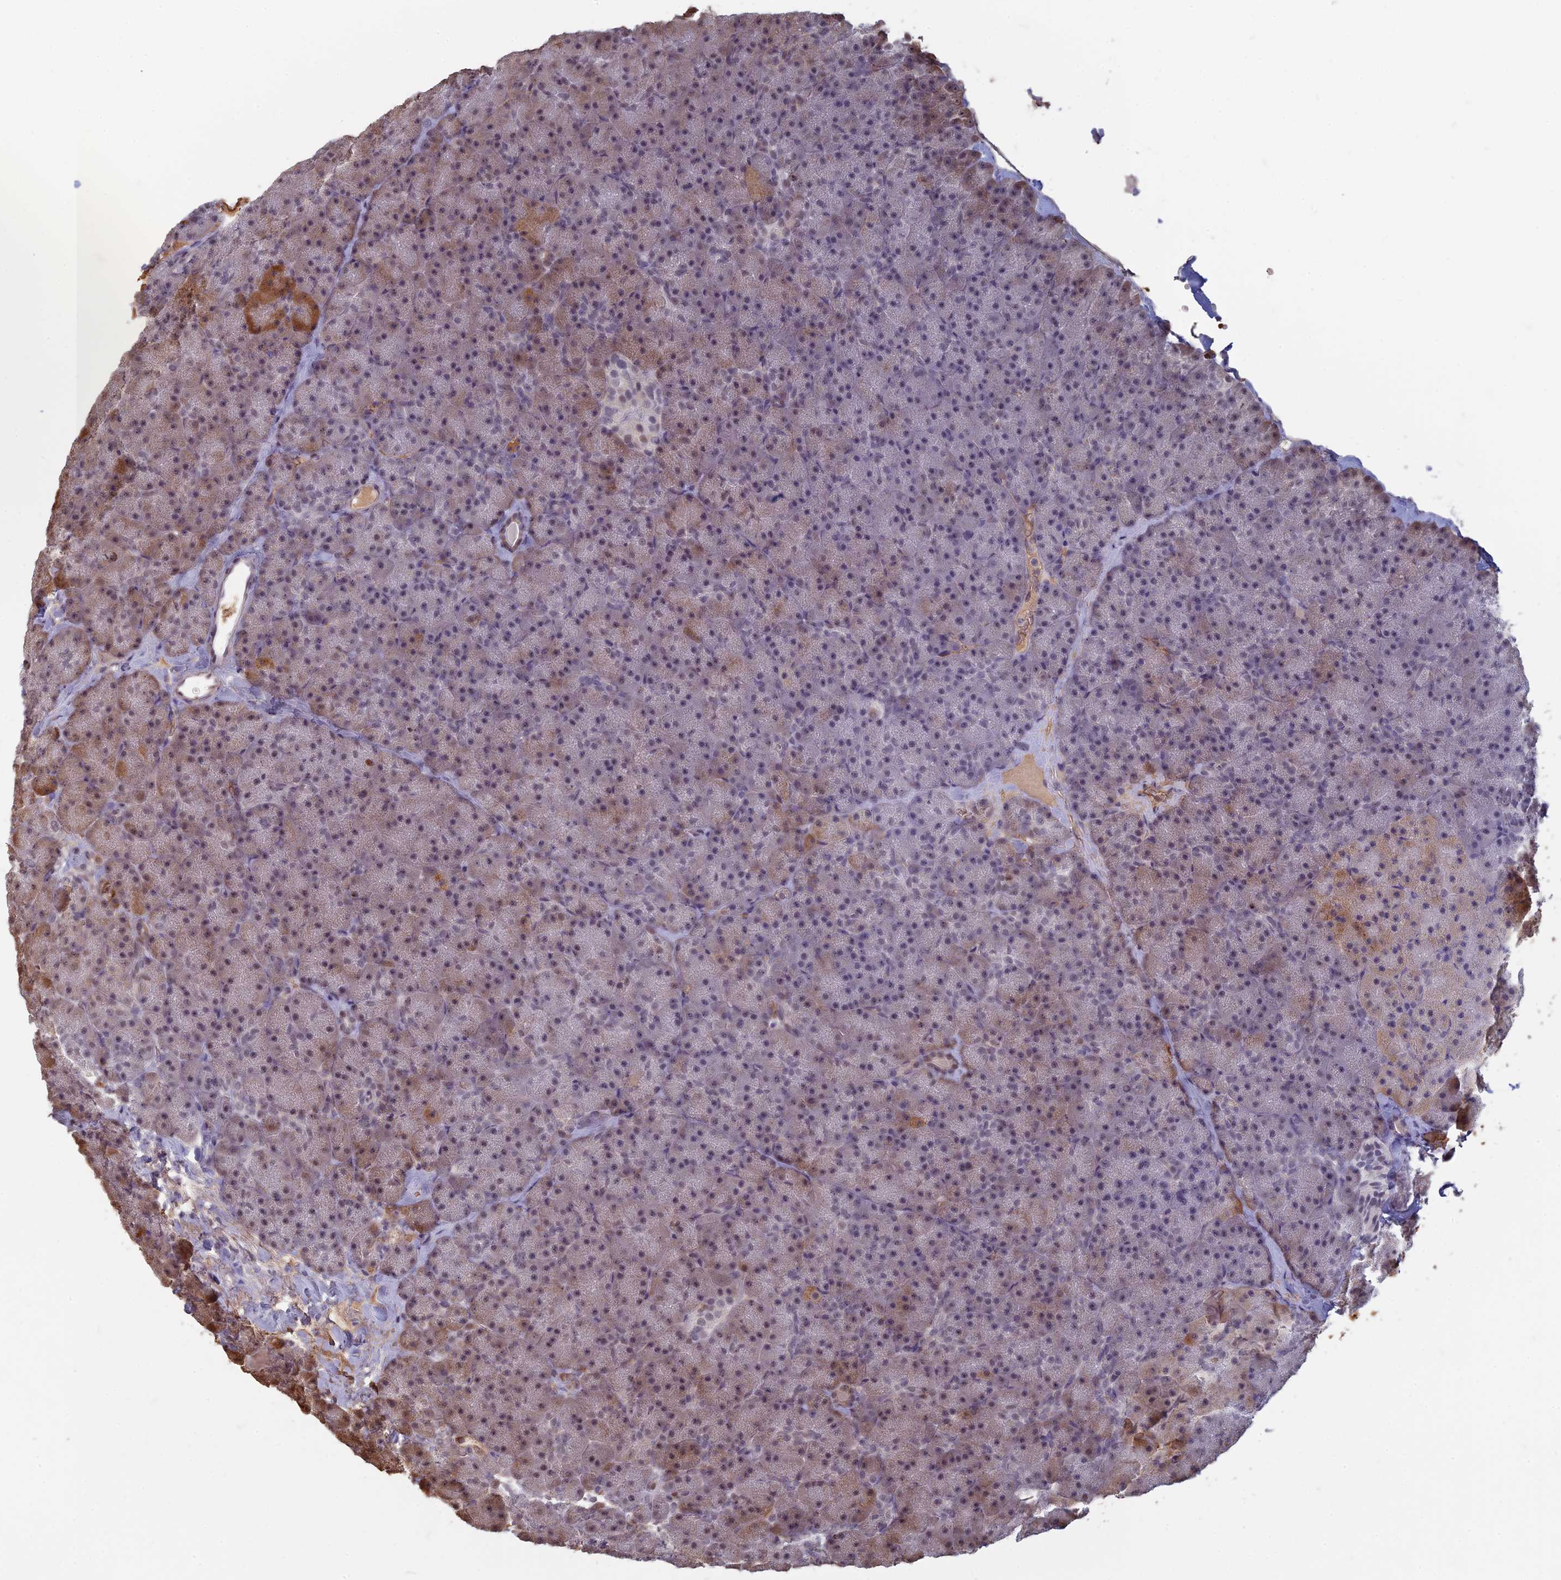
{"staining": {"intensity": "moderate", "quantity": "<25%", "location": "cytoplasmic/membranous,nuclear"}, "tissue": "pancreas", "cell_type": "Exocrine glandular cells", "image_type": "normal", "snomed": [{"axis": "morphology", "description": "Normal tissue, NOS"}, {"axis": "topography", "description": "Pancreas"}], "caption": "Immunohistochemistry (IHC) photomicrograph of normal pancreas: pancreas stained using immunohistochemistry (IHC) shows low levels of moderate protein expression localized specifically in the cytoplasmic/membranous,nuclear of exocrine glandular cells, appearing as a cytoplasmic/membranous,nuclear brown color.", "gene": "MFAP1", "patient": {"sex": "male", "age": 36}}